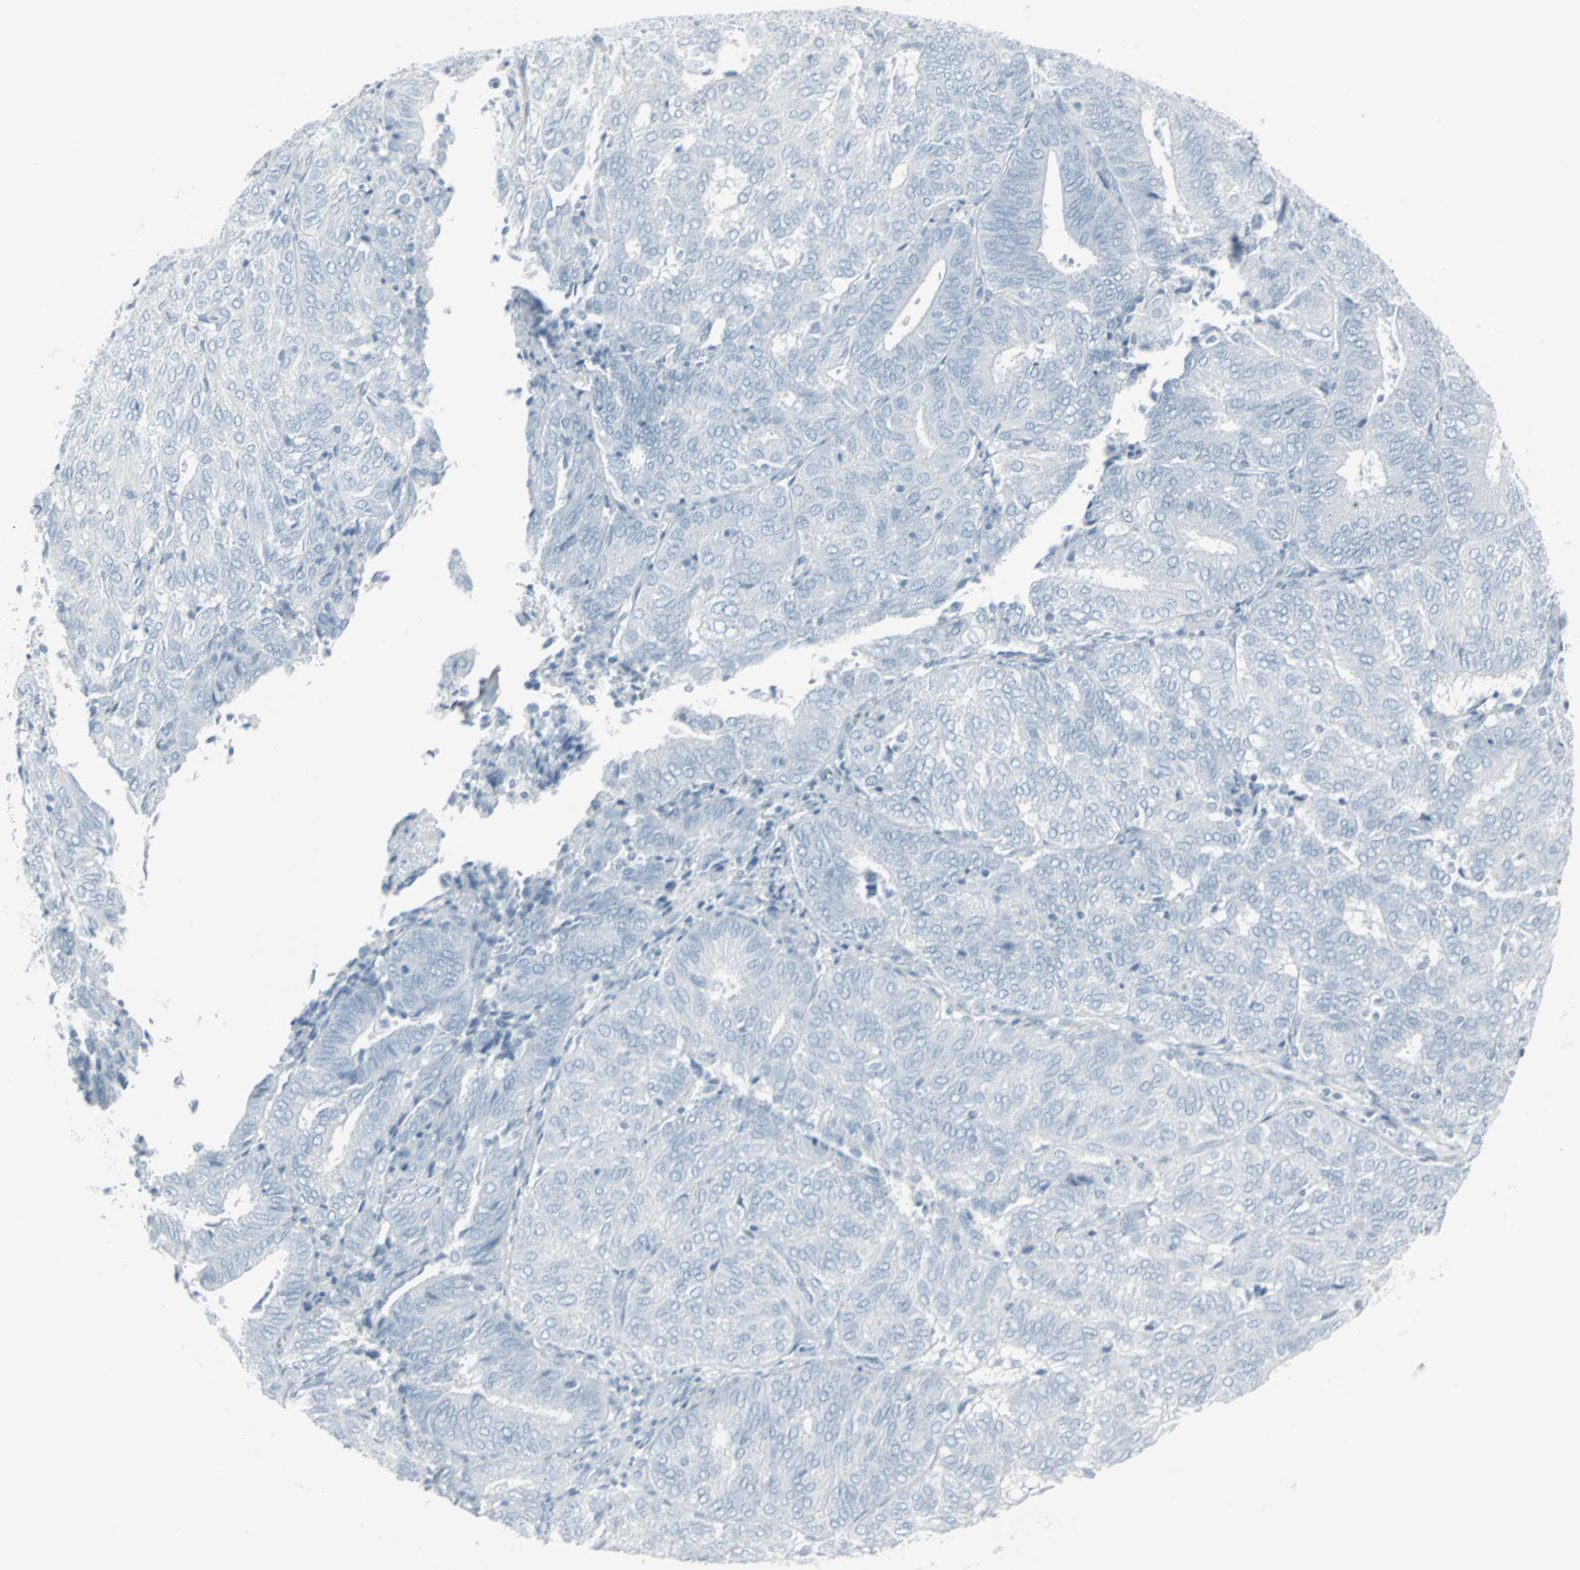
{"staining": {"intensity": "negative", "quantity": "none", "location": "none"}, "tissue": "endometrial cancer", "cell_type": "Tumor cells", "image_type": "cancer", "snomed": [{"axis": "morphology", "description": "Adenocarcinoma, NOS"}, {"axis": "topography", "description": "Uterus"}], "caption": "Immunohistochemical staining of human adenocarcinoma (endometrial) shows no significant staining in tumor cells.", "gene": "LANCL3", "patient": {"sex": "female", "age": 60}}